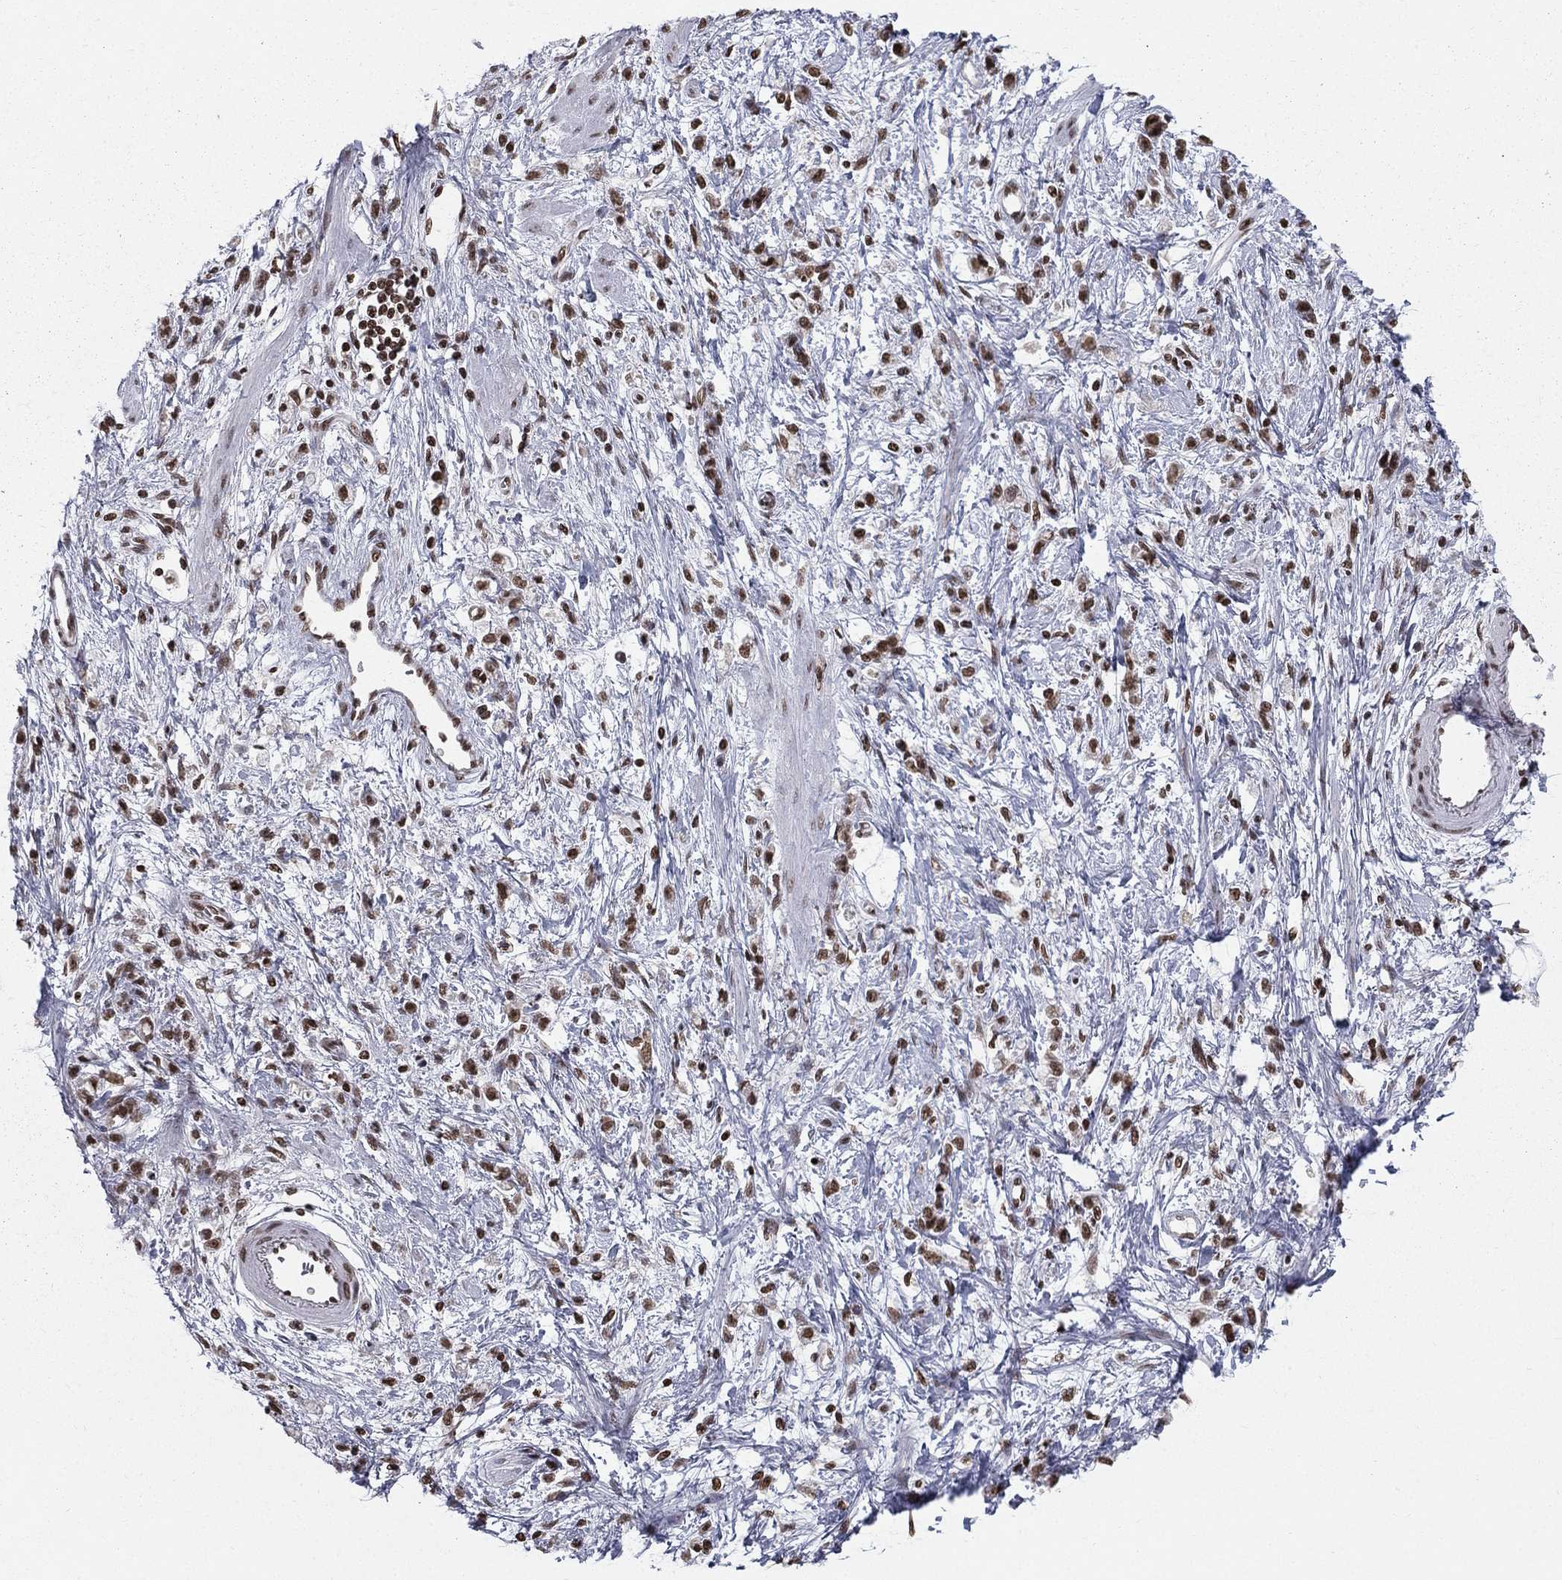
{"staining": {"intensity": "moderate", "quantity": ">75%", "location": "nuclear"}, "tissue": "stomach cancer", "cell_type": "Tumor cells", "image_type": "cancer", "snomed": [{"axis": "morphology", "description": "Adenocarcinoma, NOS"}, {"axis": "topography", "description": "Stomach"}], "caption": "Moderate nuclear positivity for a protein is appreciated in approximately >75% of tumor cells of adenocarcinoma (stomach) using immunohistochemistry.", "gene": "RFX7", "patient": {"sex": "female", "age": 60}}